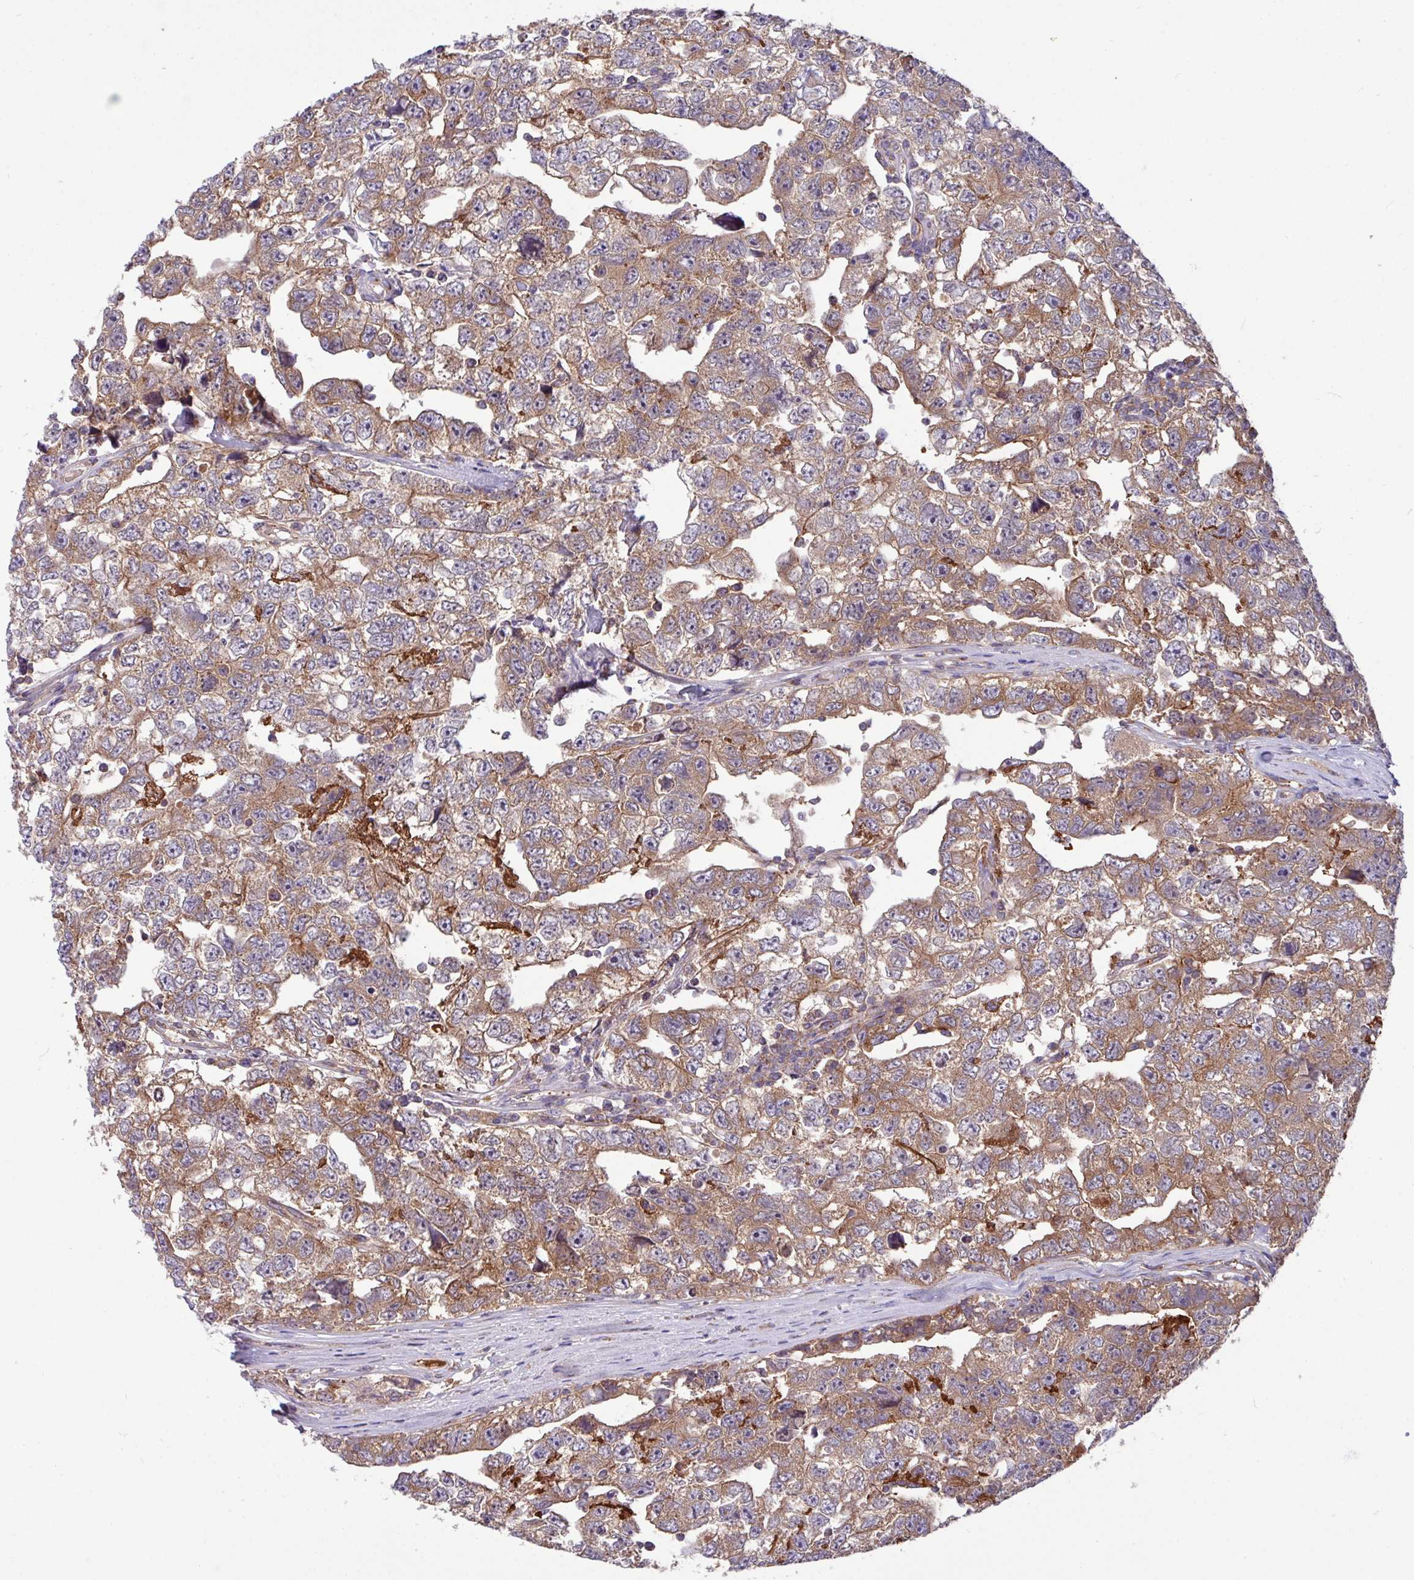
{"staining": {"intensity": "moderate", "quantity": ">75%", "location": "cytoplasmic/membranous"}, "tissue": "testis cancer", "cell_type": "Tumor cells", "image_type": "cancer", "snomed": [{"axis": "morphology", "description": "Carcinoma, Embryonal, NOS"}, {"axis": "topography", "description": "Testis"}], "caption": "Testis cancer (embryonal carcinoma) tissue exhibits moderate cytoplasmic/membranous staining in approximately >75% of tumor cells, visualized by immunohistochemistry. (Stains: DAB (3,3'-diaminobenzidine) in brown, nuclei in blue, Microscopy: brightfield microscopy at high magnification).", "gene": "LSM12", "patient": {"sex": "male", "age": 22}}